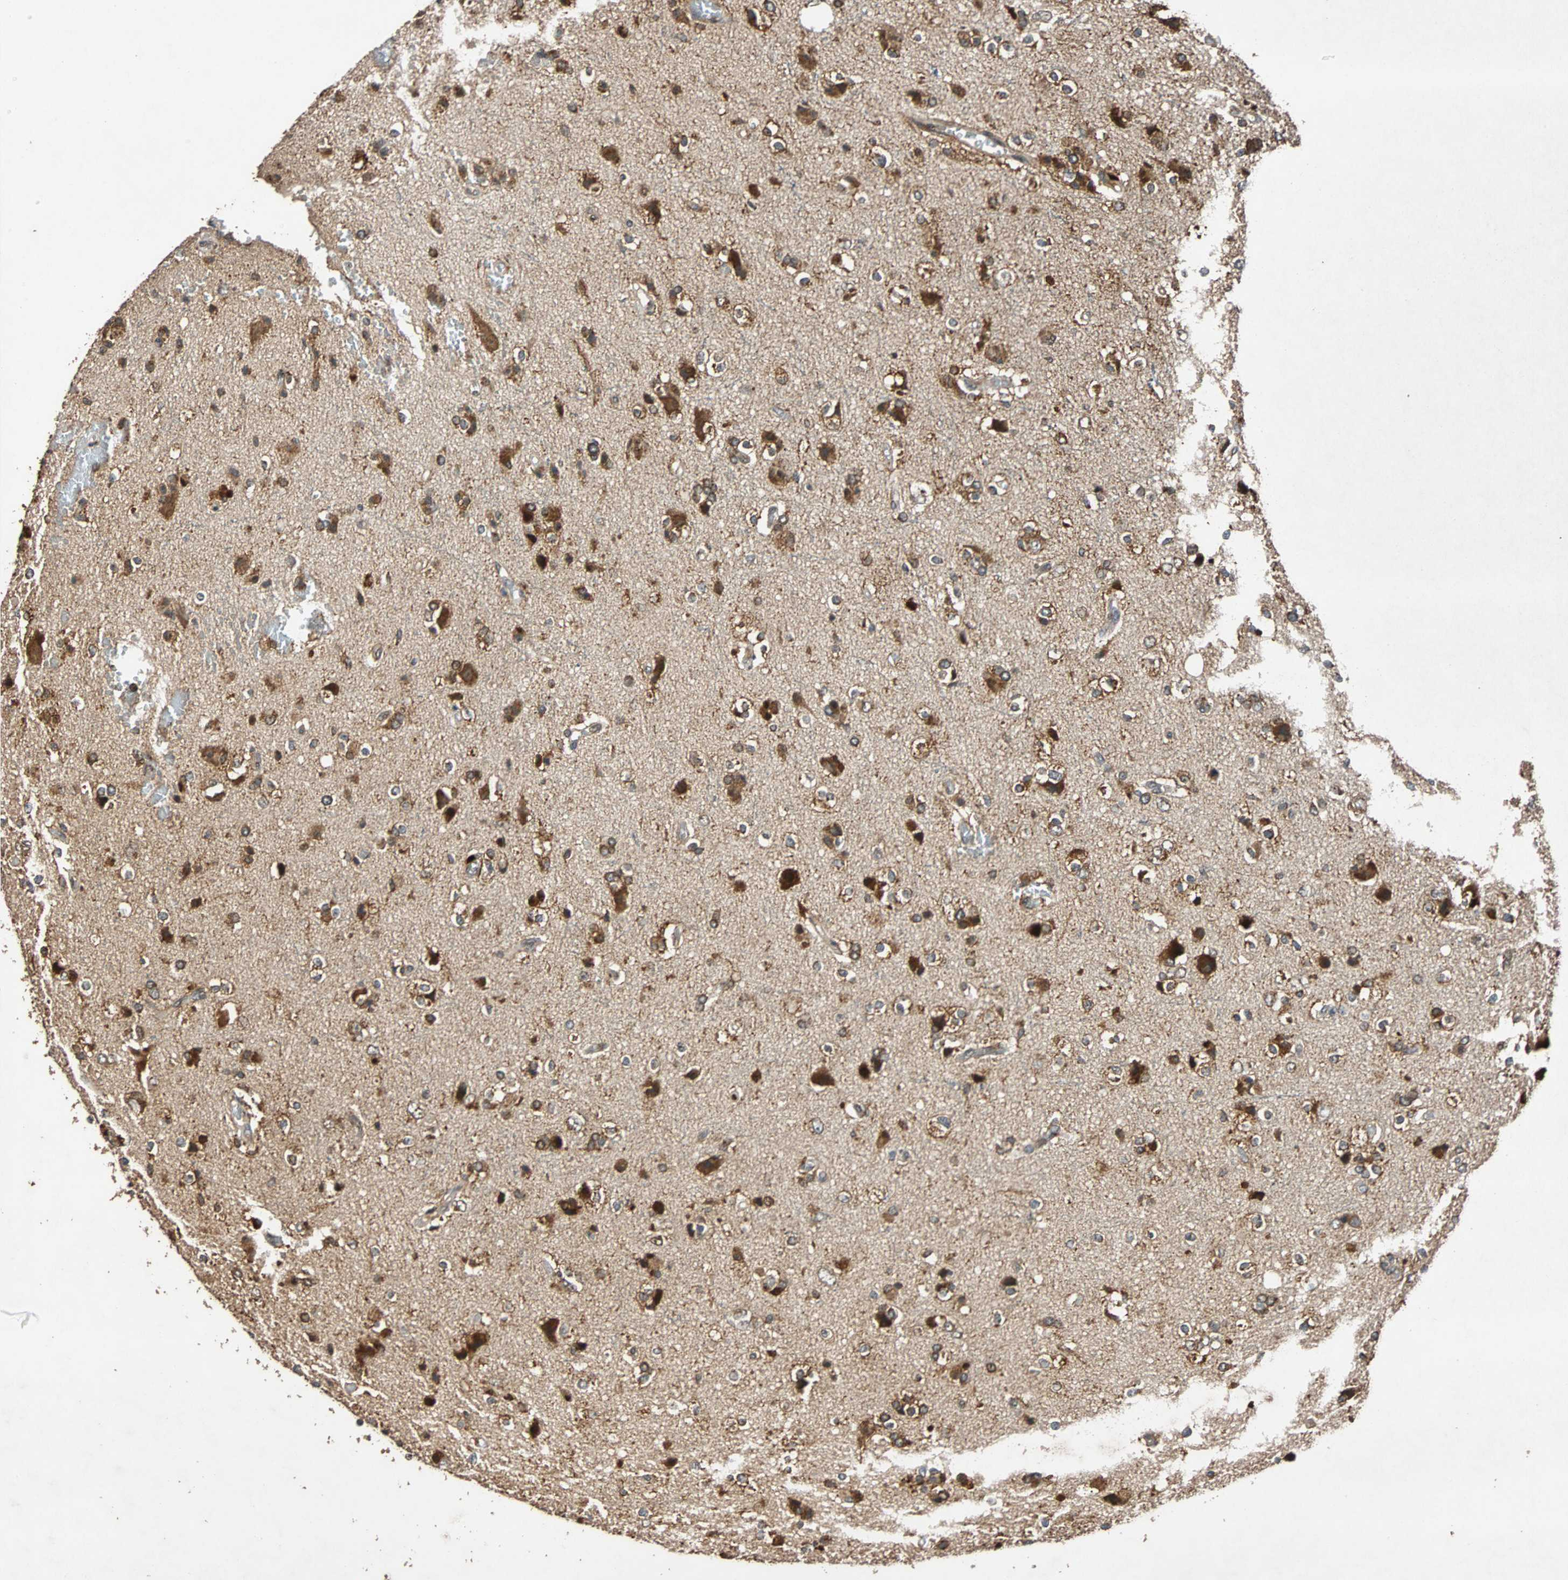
{"staining": {"intensity": "strong", "quantity": ">75%", "location": "cytoplasmic/membranous,nuclear"}, "tissue": "glioma", "cell_type": "Tumor cells", "image_type": "cancer", "snomed": [{"axis": "morphology", "description": "Glioma, malignant, High grade"}, {"axis": "topography", "description": "Brain"}], "caption": "IHC of human high-grade glioma (malignant) displays high levels of strong cytoplasmic/membranous and nuclear staining in approximately >75% of tumor cells.", "gene": "USP31", "patient": {"sex": "male", "age": 47}}